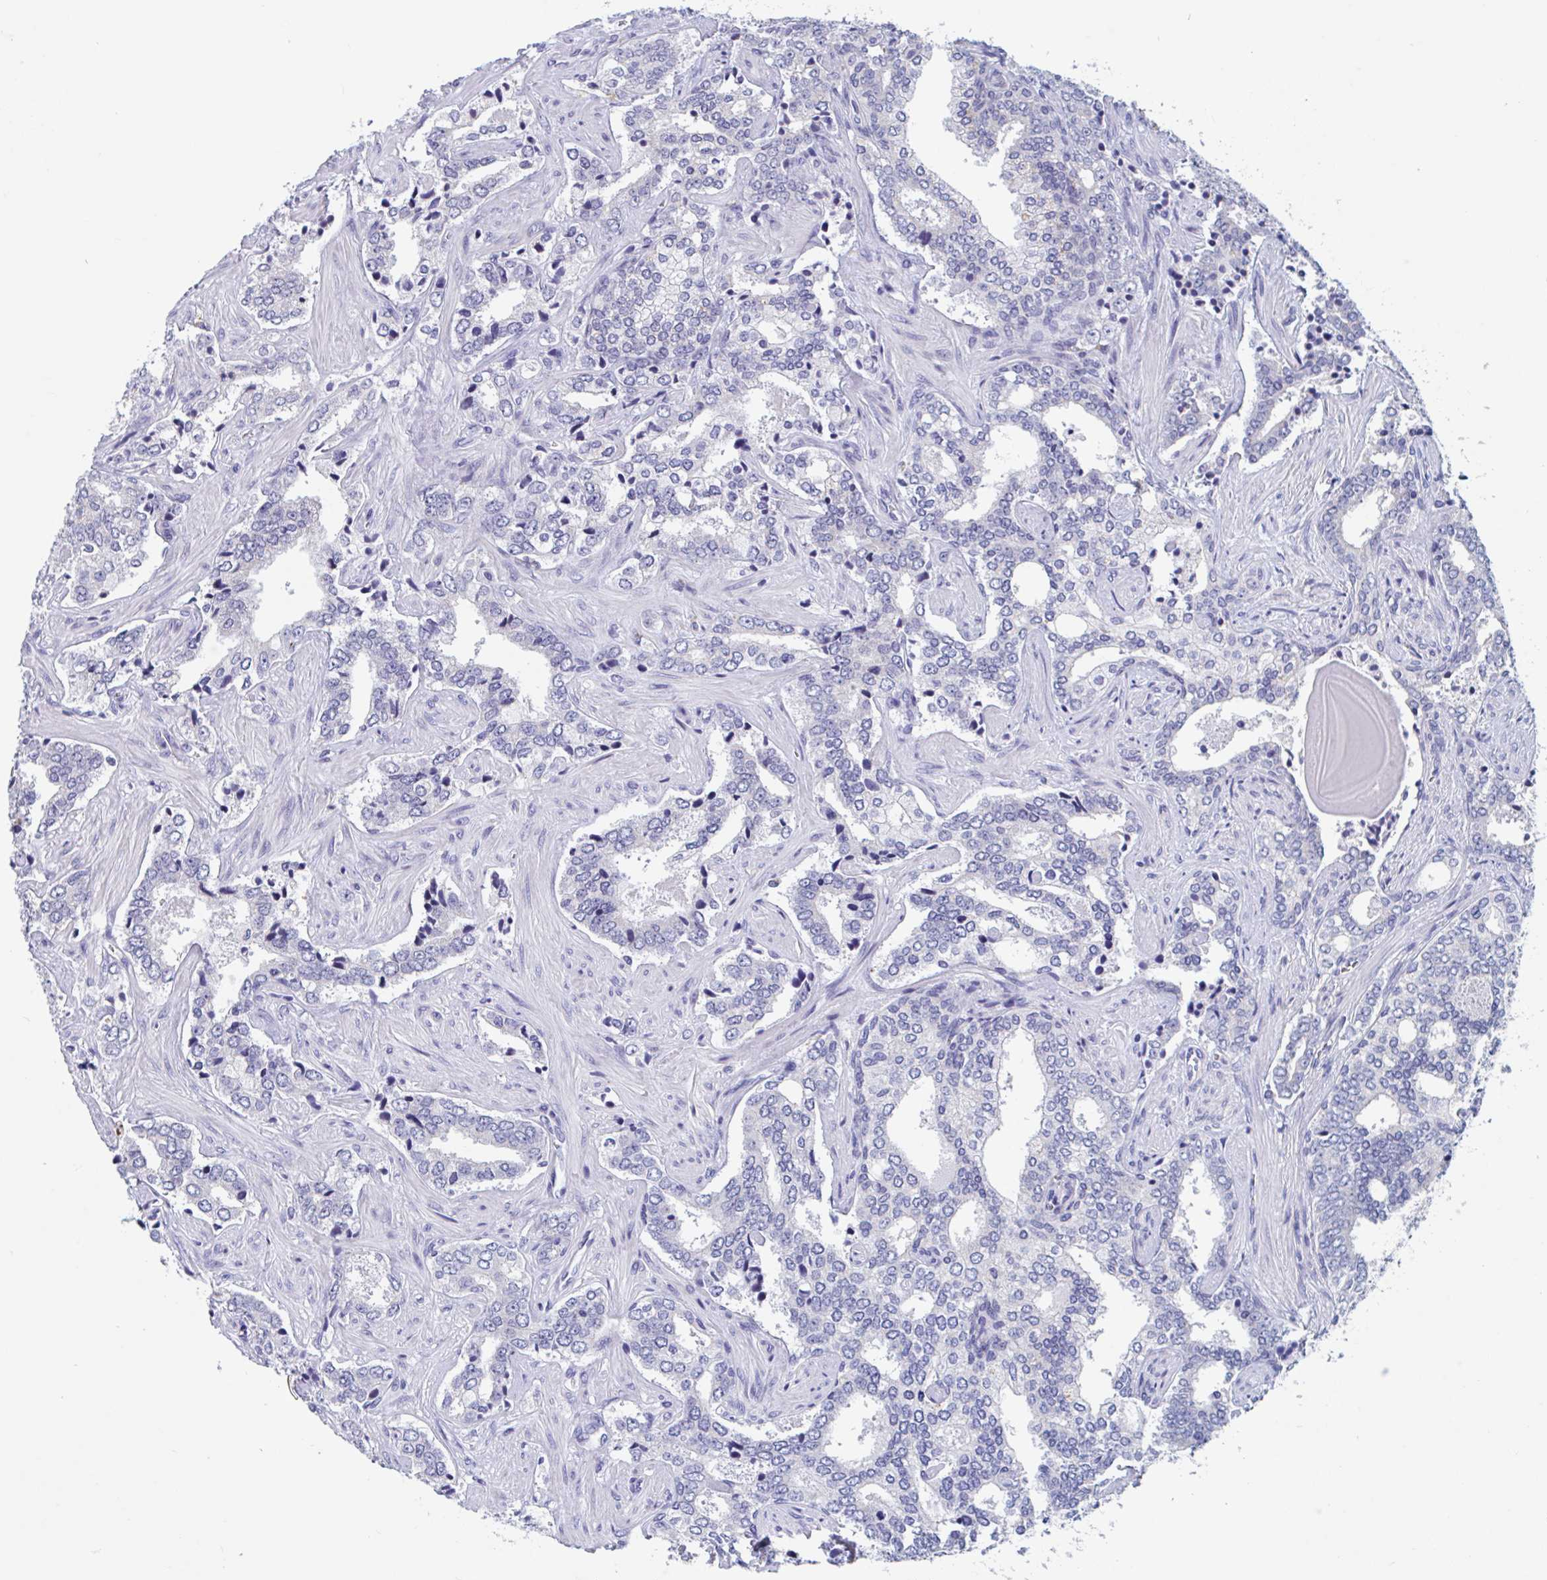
{"staining": {"intensity": "negative", "quantity": "none", "location": "none"}, "tissue": "prostate cancer", "cell_type": "Tumor cells", "image_type": "cancer", "snomed": [{"axis": "morphology", "description": "Adenocarcinoma, High grade"}, {"axis": "topography", "description": "Prostate"}], "caption": "An IHC image of prostate adenocarcinoma (high-grade) is shown. There is no staining in tumor cells of prostate adenocarcinoma (high-grade).", "gene": "UNKL", "patient": {"sex": "male", "age": 60}}